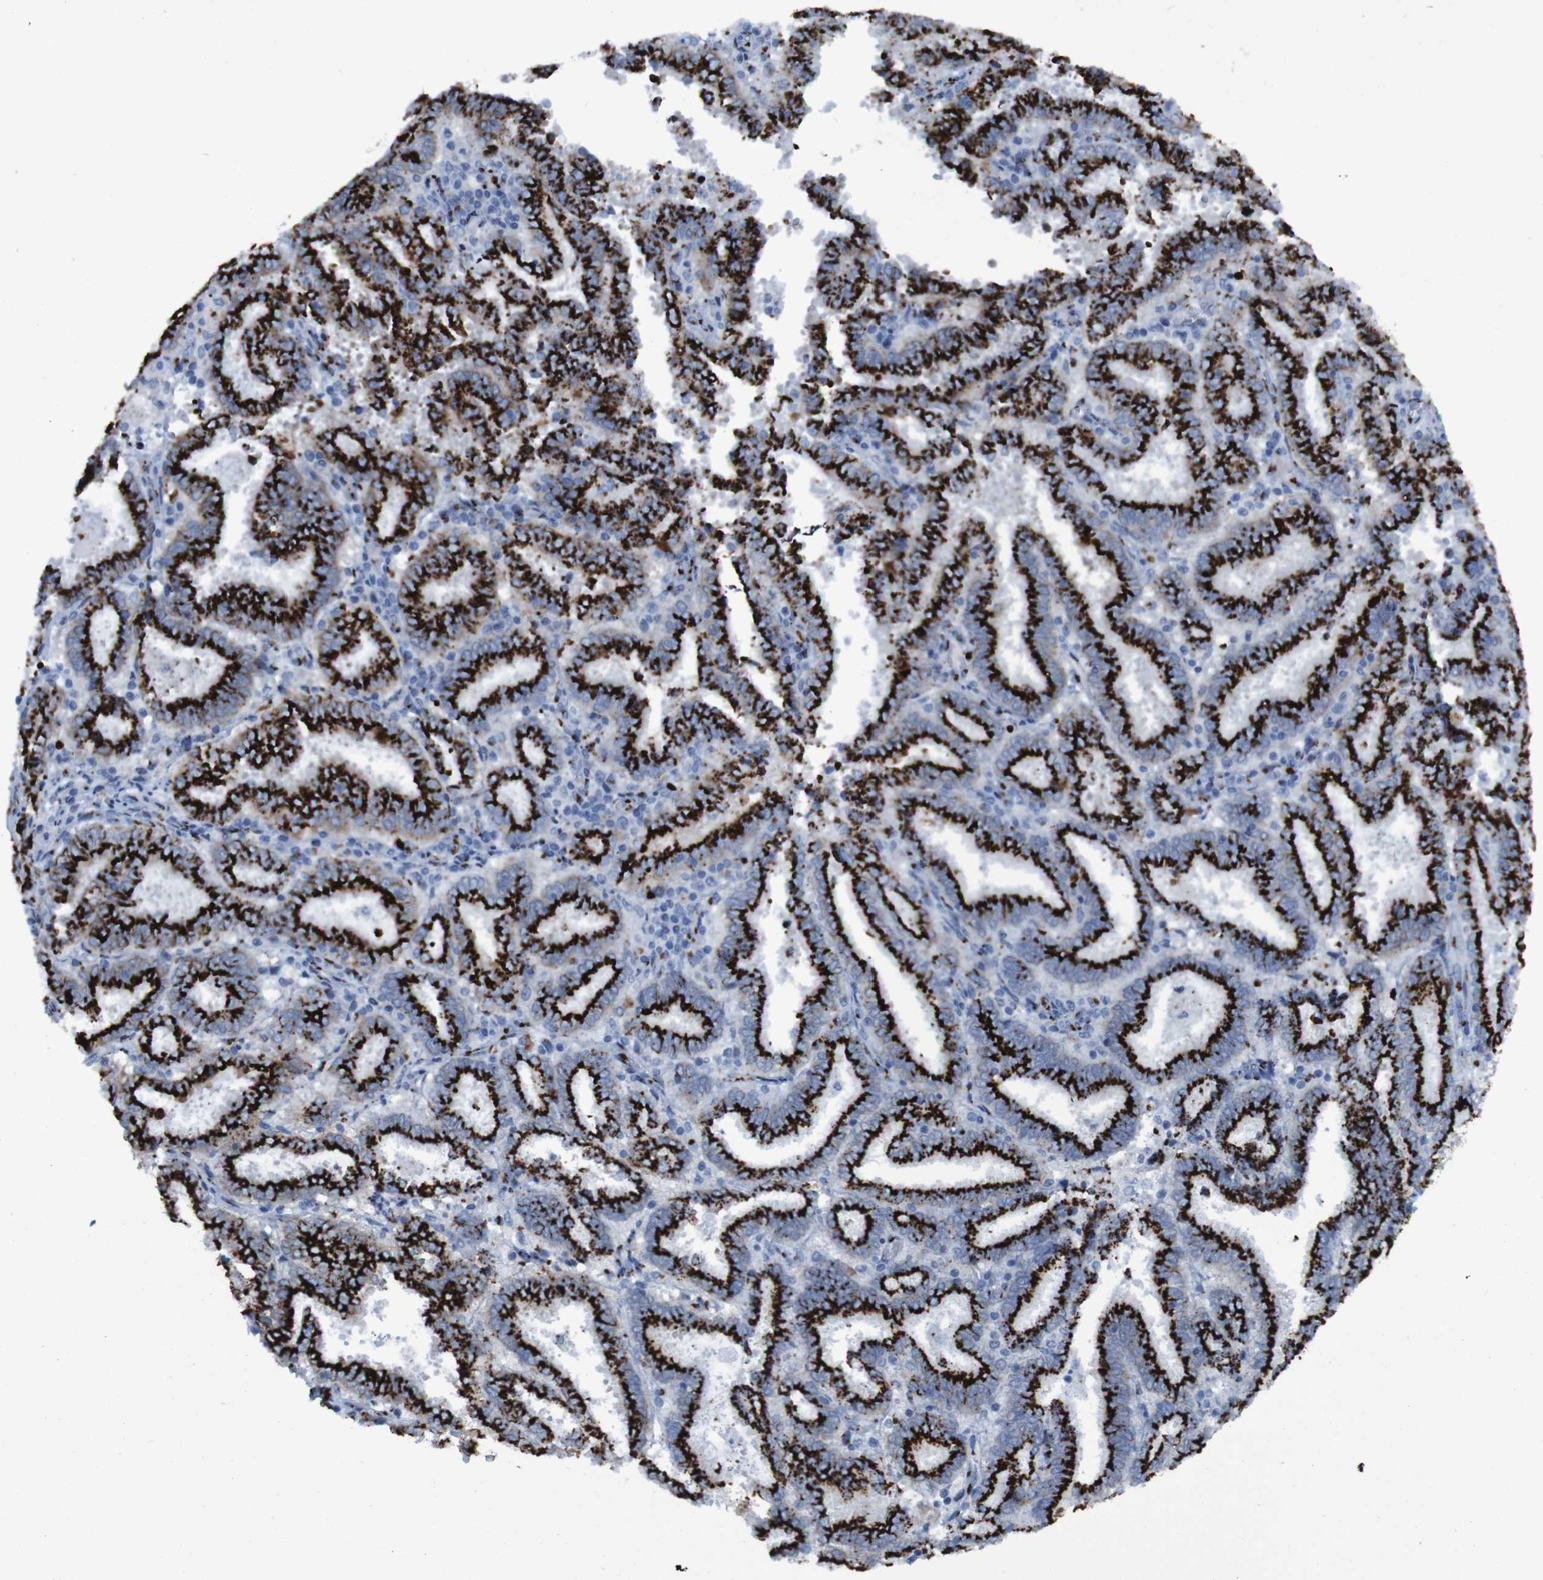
{"staining": {"intensity": "strong", "quantity": ">75%", "location": "cytoplasmic/membranous"}, "tissue": "endometrial cancer", "cell_type": "Tumor cells", "image_type": "cancer", "snomed": [{"axis": "morphology", "description": "Adenocarcinoma, NOS"}, {"axis": "topography", "description": "Uterus"}], "caption": "Human adenocarcinoma (endometrial) stained with a brown dye reveals strong cytoplasmic/membranous positive positivity in about >75% of tumor cells.", "gene": "GOLM1", "patient": {"sex": "female", "age": 83}}